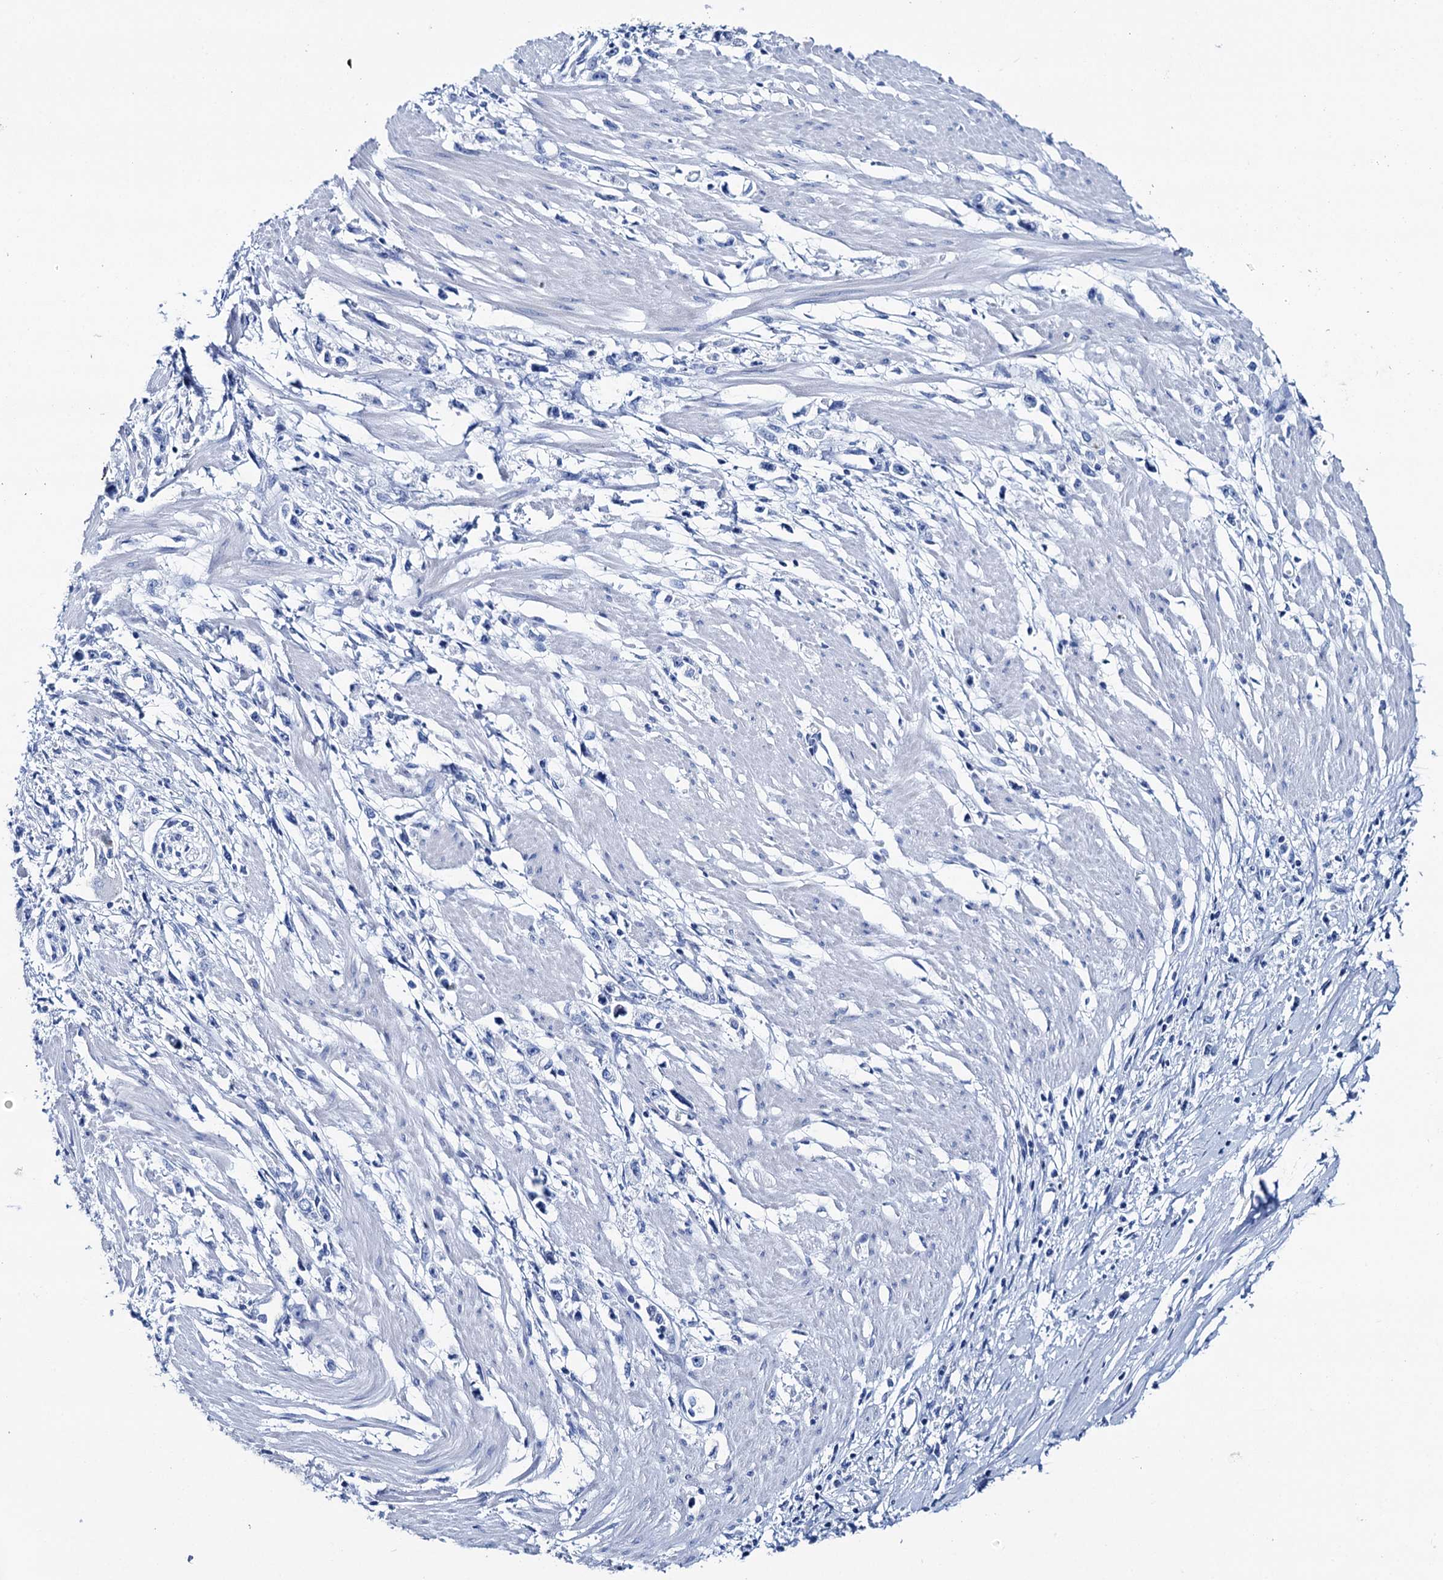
{"staining": {"intensity": "negative", "quantity": "none", "location": "none"}, "tissue": "stomach cancer", "cell_type": "Tumor cells", "image_type": "cancer", "snomed": [{"axis": "morphology", "description": "Adenocarcinoma, NOS"}, {"axis": "topography", "description": "Stomach"}], "caption": "Immunohistochemical staining of human stomach cancer (adenocarcinoma) reveals no significant staining in tumor cells. (DAB (3,3'-diaminobenzidine) immunohistochemistry with hematoxylin counter stain).", "gene": "BRINP1", "patient": {"sex": "female", "age": 59}}